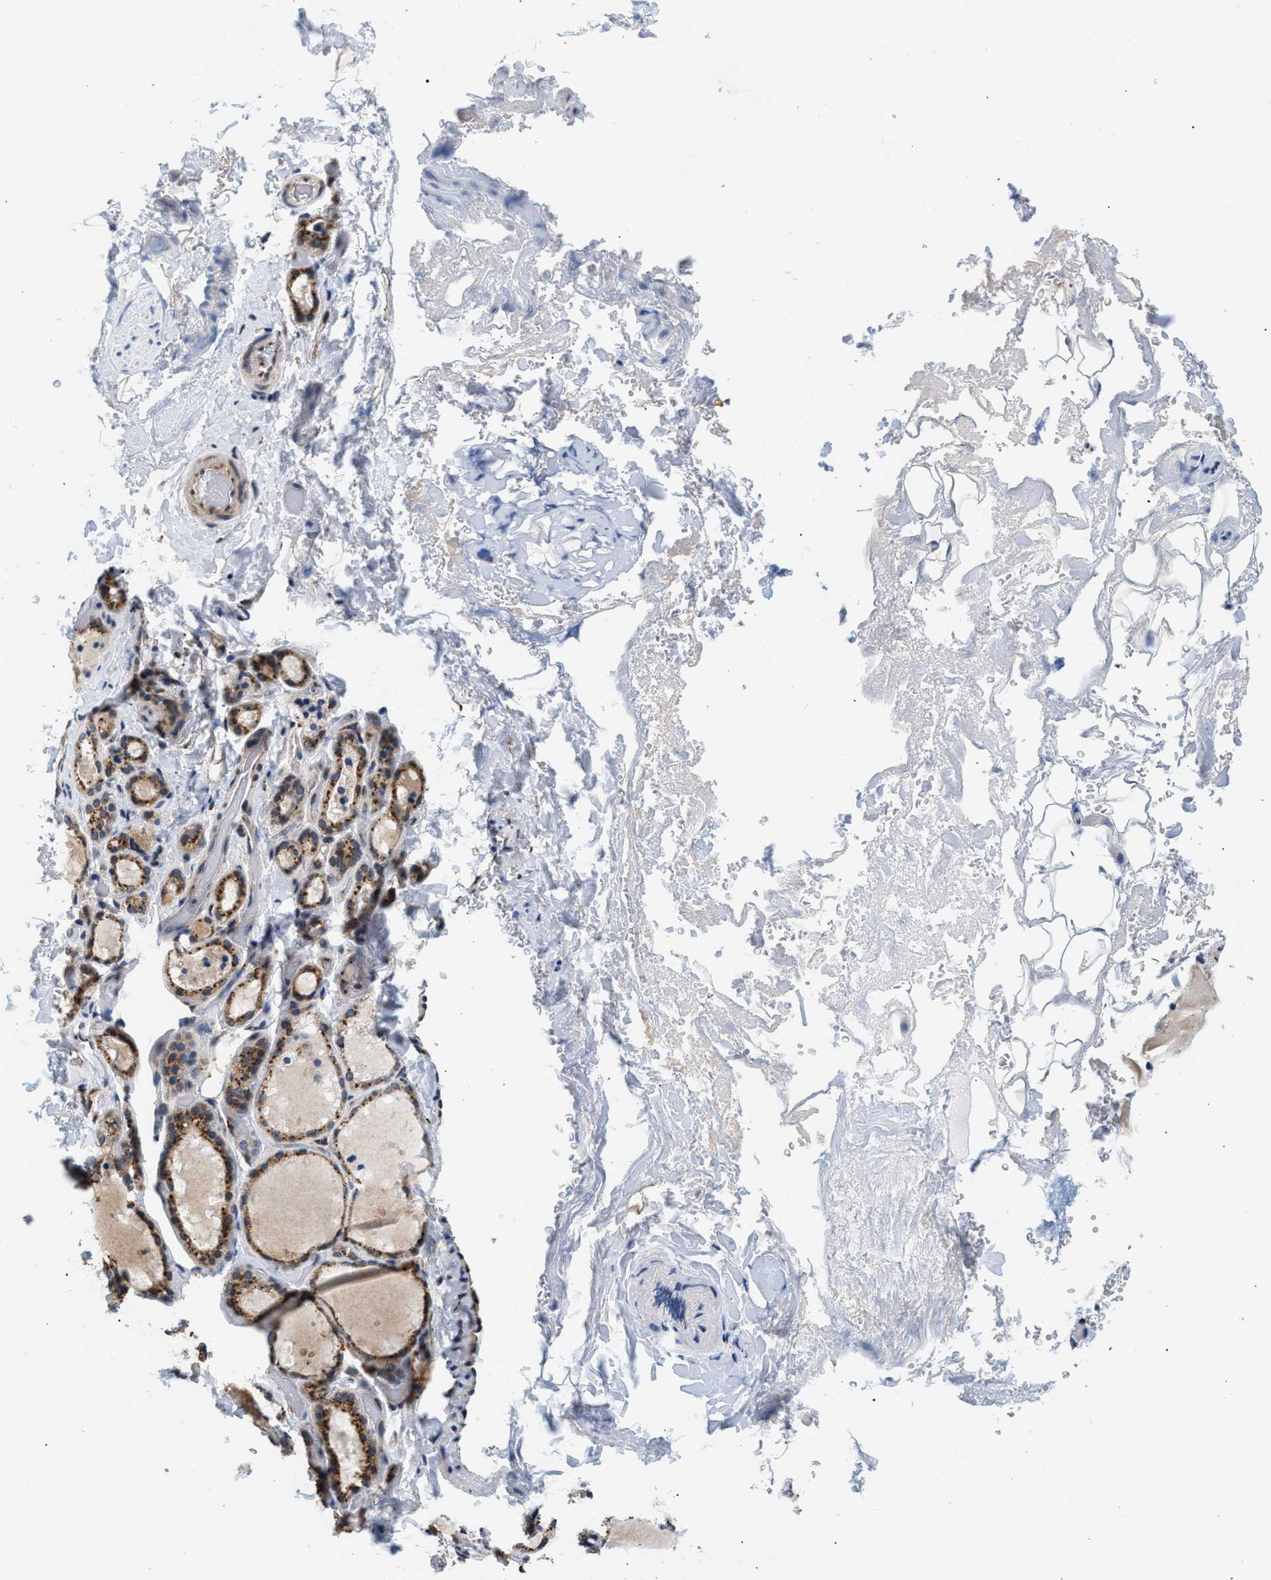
{"staining": {"intensity": "moderate", "quantity": ">75%", "location": "cytoplasmic/membranous"}, "tissue": "thyroid gland", "cell_type": "Glandular cells", "image_type": "normal", "snomed": [{"axis": "morphology", "description": "Normal tissue, NOS"}, {"axis": "topography", "description": "Thyroid gland"}], "caption": "Human thyroid gland stained for a protein (brown) displays moderate cytoplasmic/membranous positive positivity in about >75% of glandular cells.", "gene": "KCNMB2", "patient": {"sex": "female", "age": 44}}